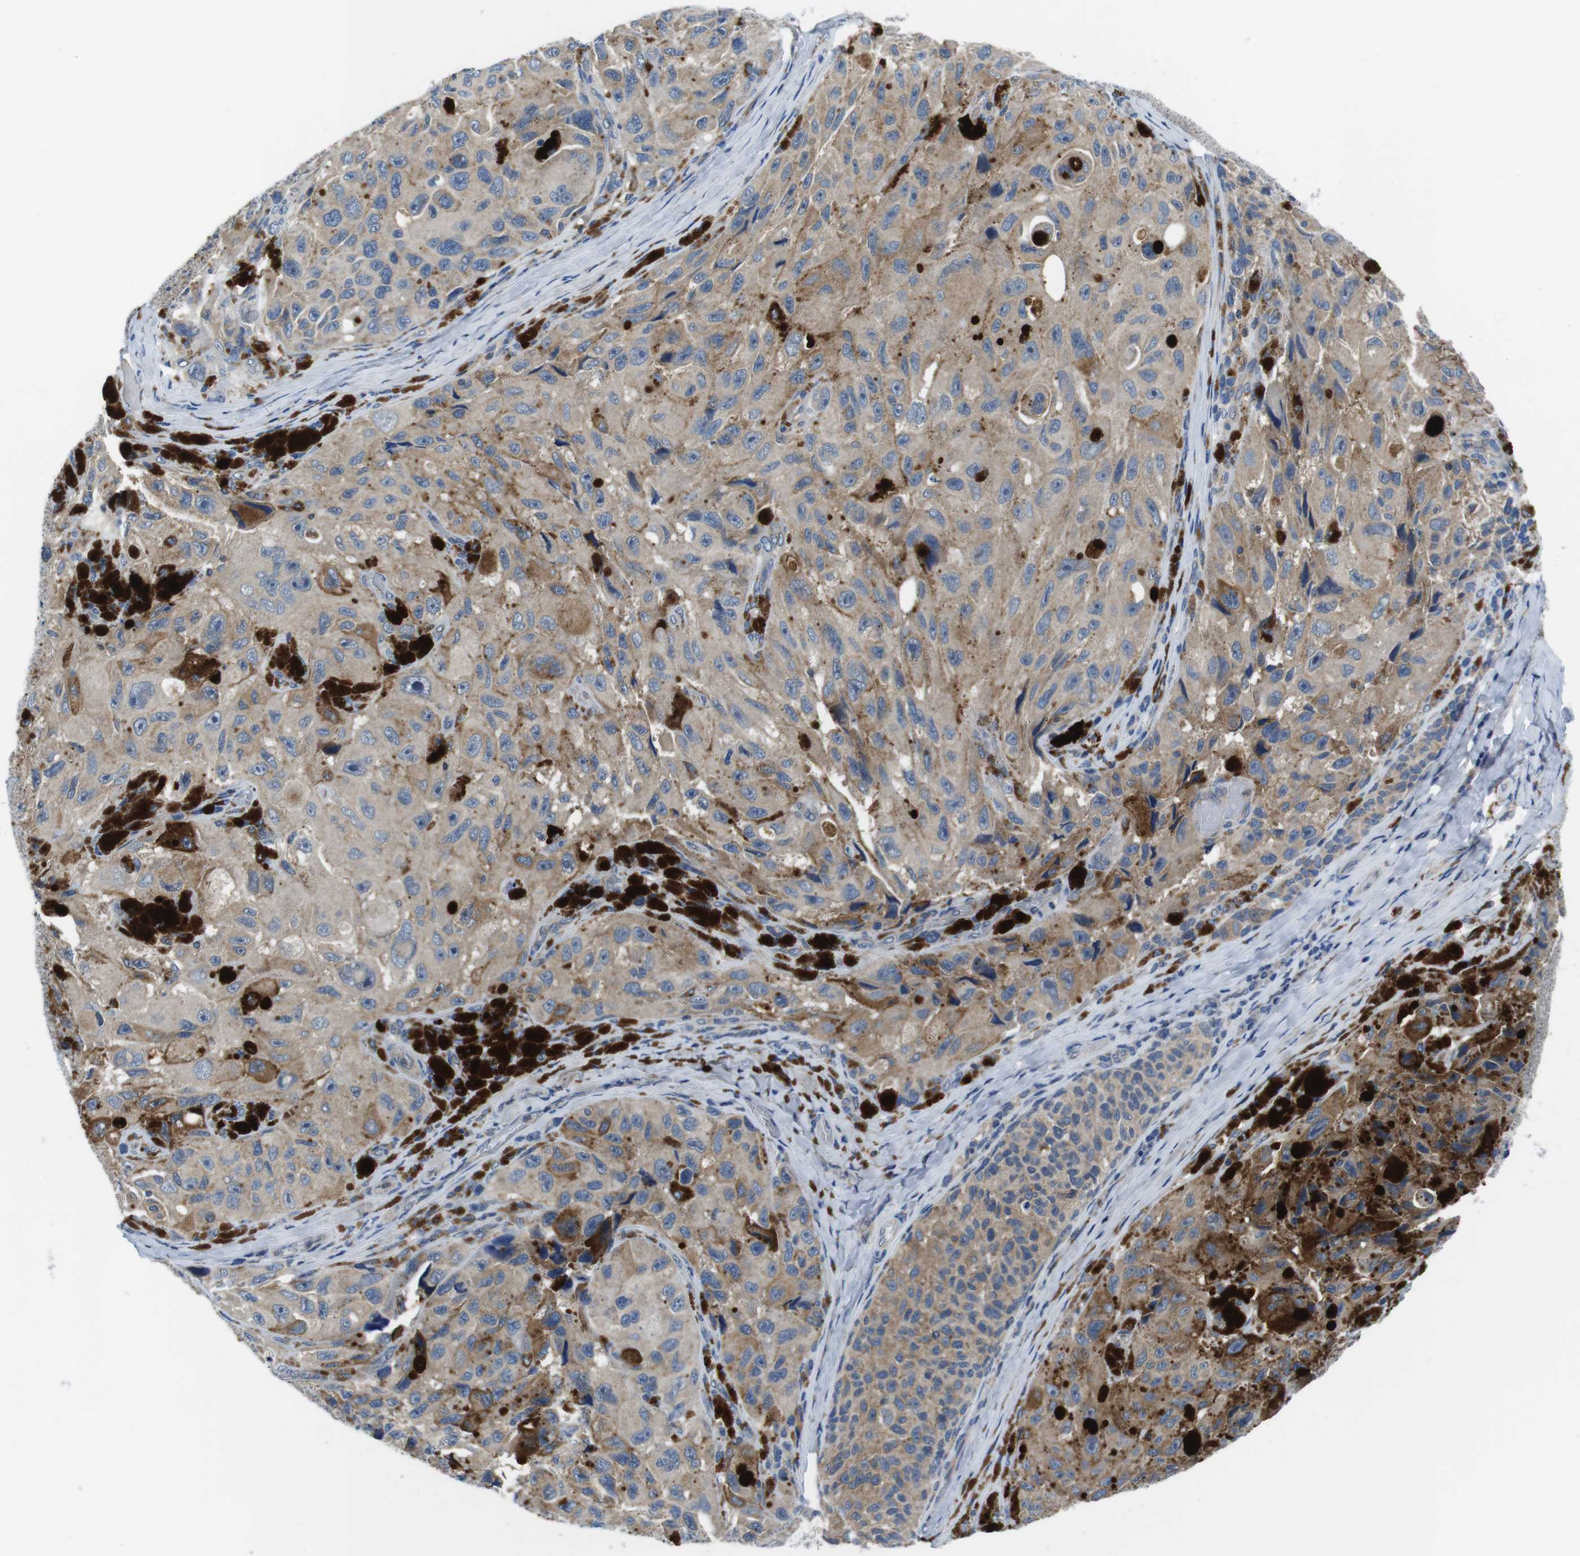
{"staining": {"intensity": "weak", "quantity": ">75%", "location": "cytoplasmic/membranous"}, "tissue": "melanoma", "cell_type": "Tumor cells", "image_type": "cancer", "snomed": [{"axis": "morphology", "description": "Malignant melanoma, NOS"}, {"axis": "topography", "description": "Skin"}], "caption": "Immunohistochemical staining of melanoma reveals weak cytoplasmic/membranous protein positivity in about >75% of tumor cells.", "gene": "PIK3CD", "patient": {"sex": "female", "age": 73}}